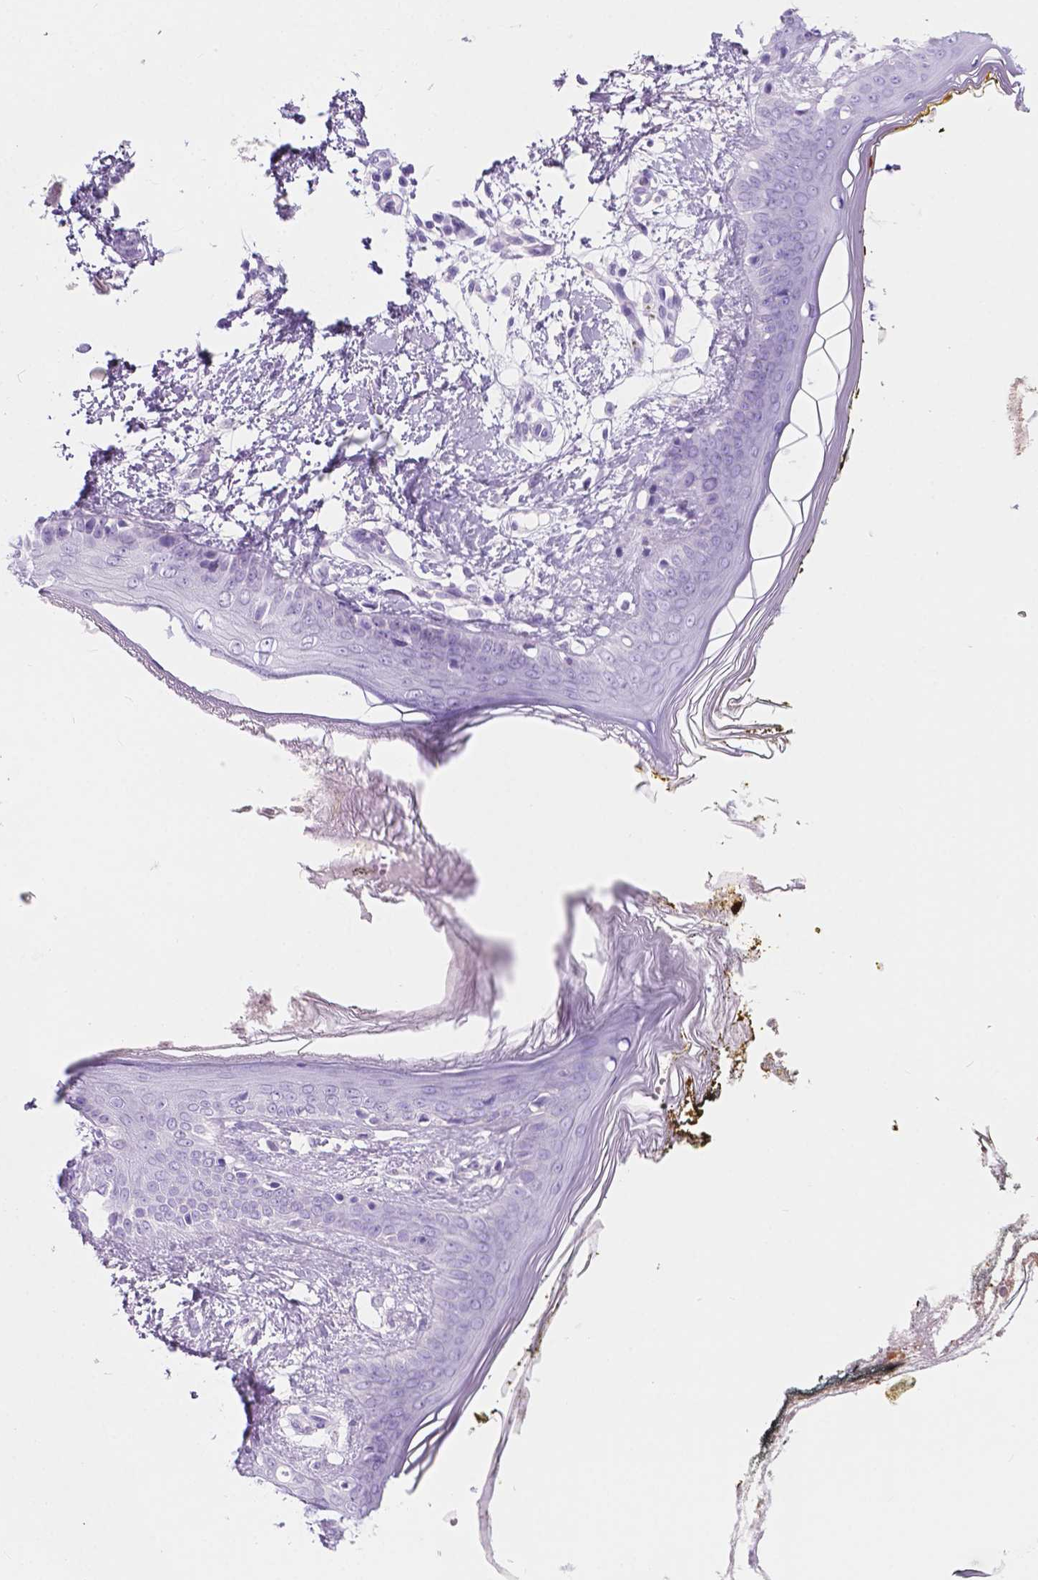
{"staining": {"intensity": "negative", "quantity": "none", "location": "none"}, "tissue": "skin", "cell_type": "Fibroblasts", "image_type": "normal", "snomed": [{"axis": "morphology", "description": "Normal tissue, NOS"}, {"axis": "topography", "description": "Skin"}], "caption": "Fibroblasts are negative for protein expression in normal human skin. (DAB (3,3'-diaminobenzidine) immunohistochemistry (IHC), high magnification).", "gene": "CUZD1", "patient": {"sex": "female", "age": 34}}